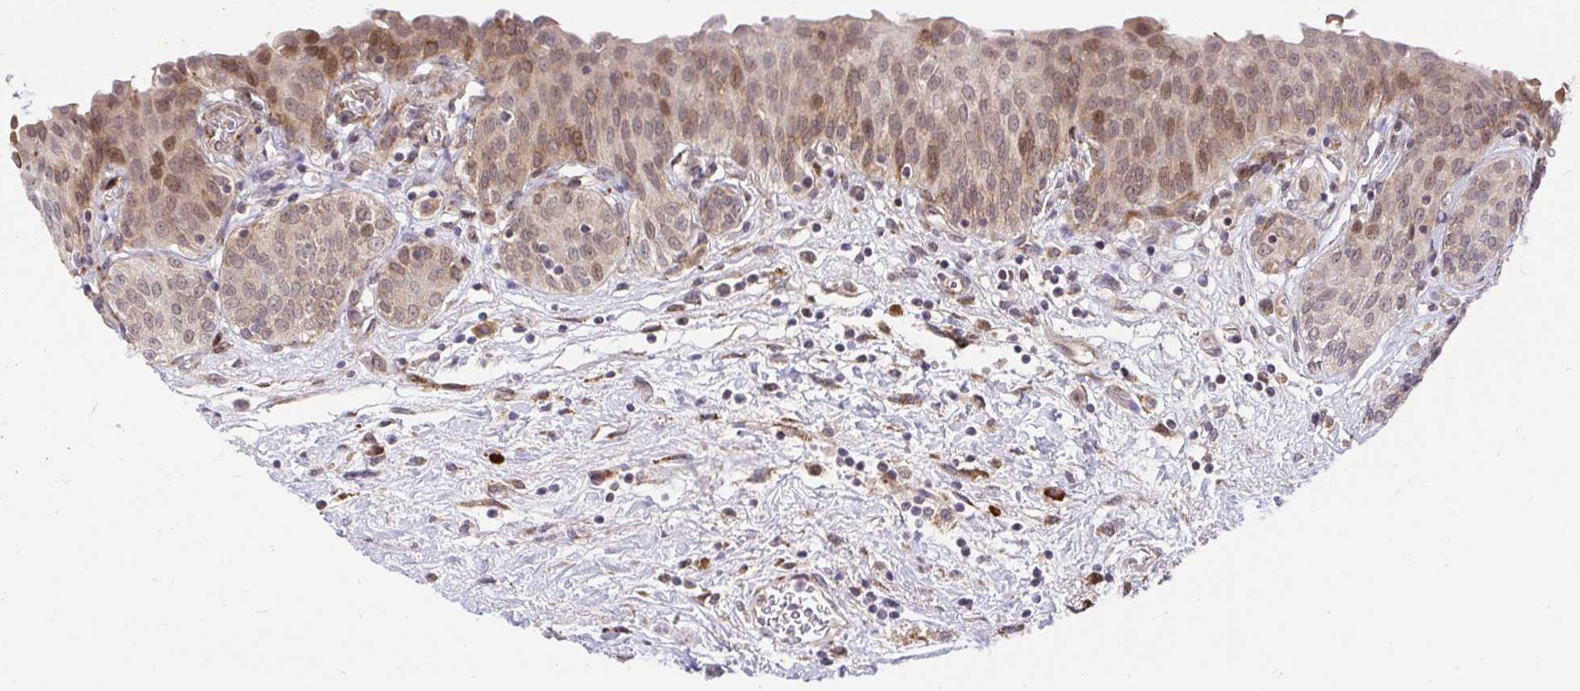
{"staining": {"intensity": "moderate", "quantity": "25%-75%", "location": "cytoplasmic/membranous,nuclear"}, "tissue": "urinary bladder", "cell_type": "Urothelial cells", "image_type": "normal", "snomed": [{"axis": "morphology", "description": "Normal tissue, NOS"}, {"axis": "topography", "description": "Urinary bladder"}], "caption": "Benign urinary bladder reveals moderate cytoplasmic/membranous,nuclear staining in about 25%-75% of urothelial cells, visualized by immunohistochemistry. (Brightfield microscopy of DAB IHC at high magnification).", "gene": "NAALAD2", "patient": {"sex": "male", "age": 68}}